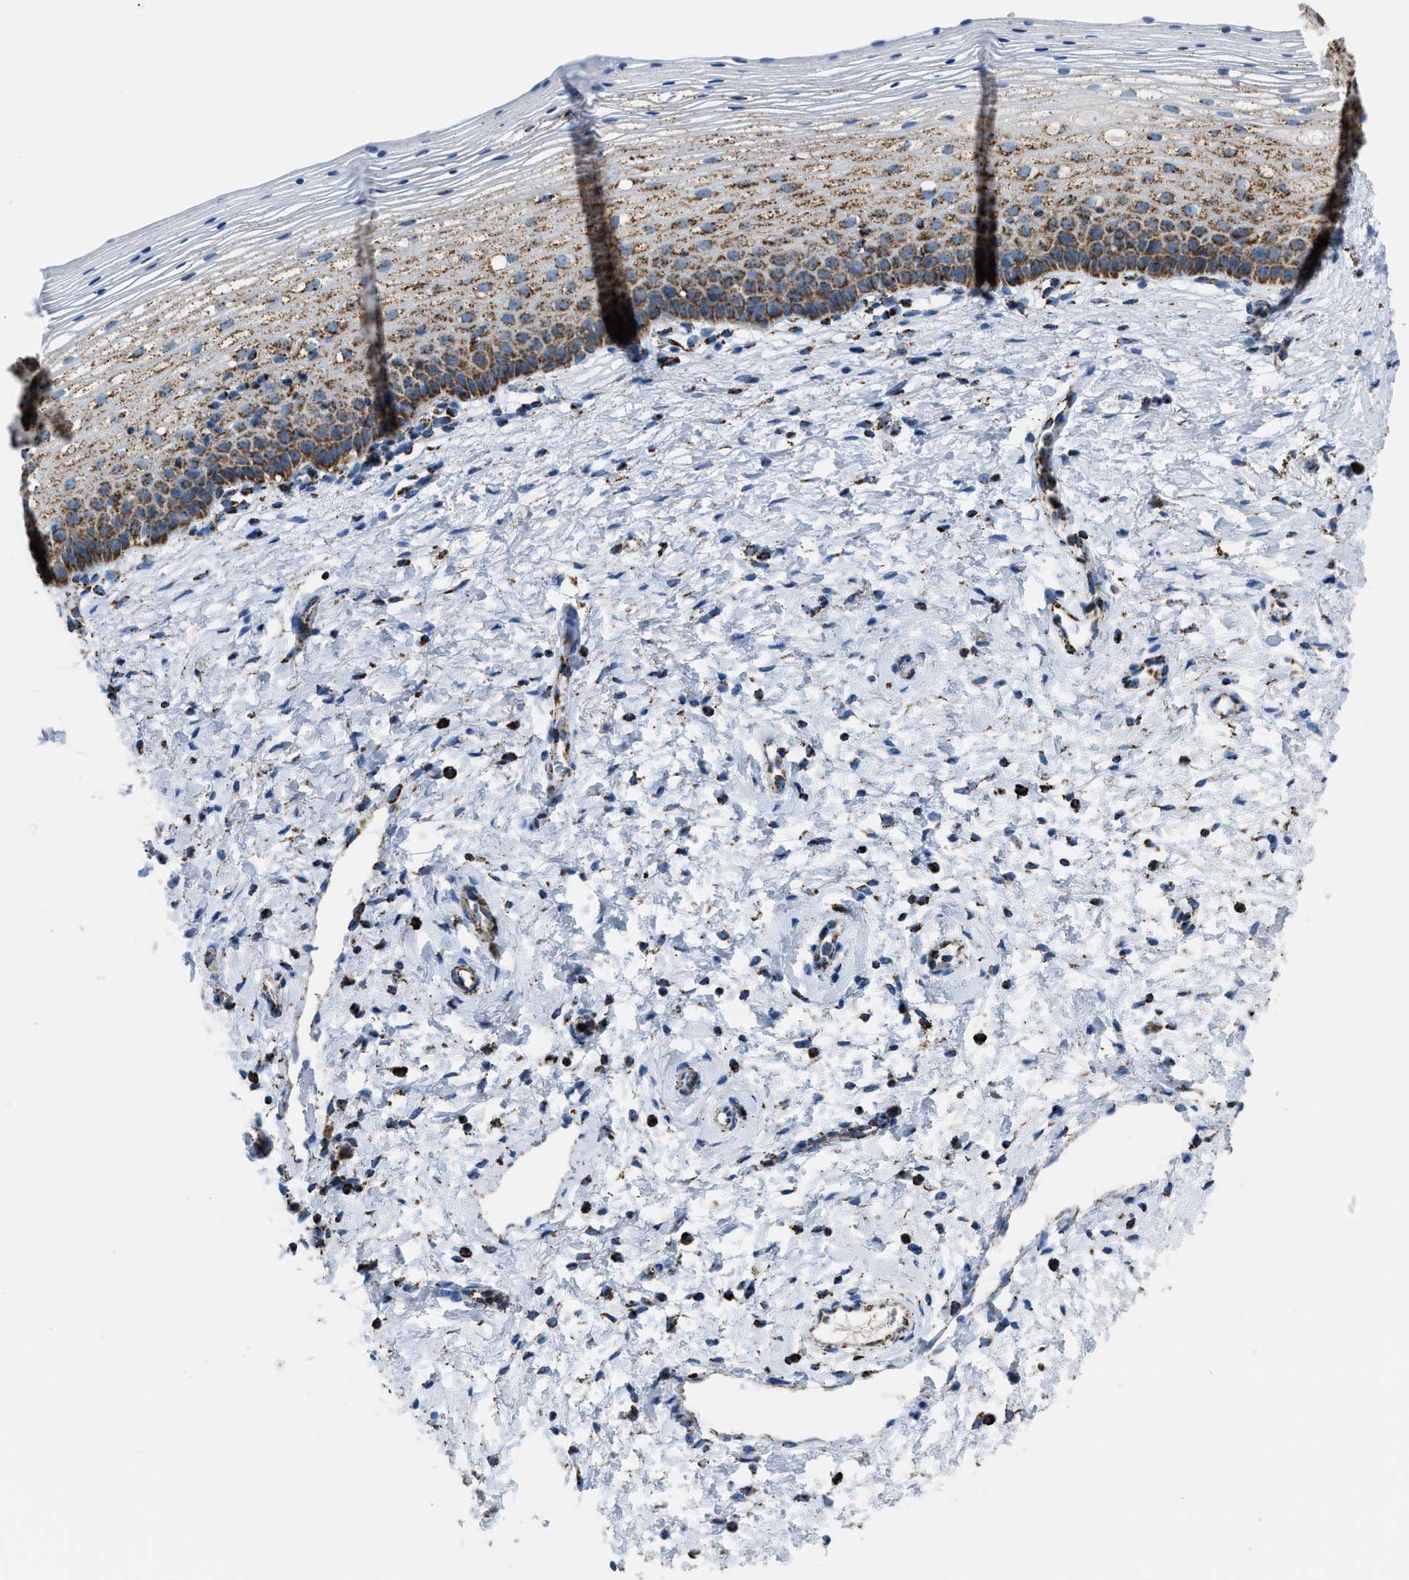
{"staining": {"intensity": "moderate", "quantity": ">75%", "location": "cytoplasmic/membranous"}, "tissue": "cervix", "cell_type": "Glandular cells", "image_type": "normal", "snomed": [{"axis": "morphology", "description": "Normal tissue, NOS"}, {"axis": "topography", "description": "Cervix"}], "caption": "Immunohistochemical staining of normal cervix exhibits moderate cytoplasmic/membranous protein positivity in approximately >75% of glandular cells. Immunohistochemistry stains the protein of interest in brown and the nuclei are stained blue.", "gene": "ETFB", "patient": {"sex": "female", "age": 72}}